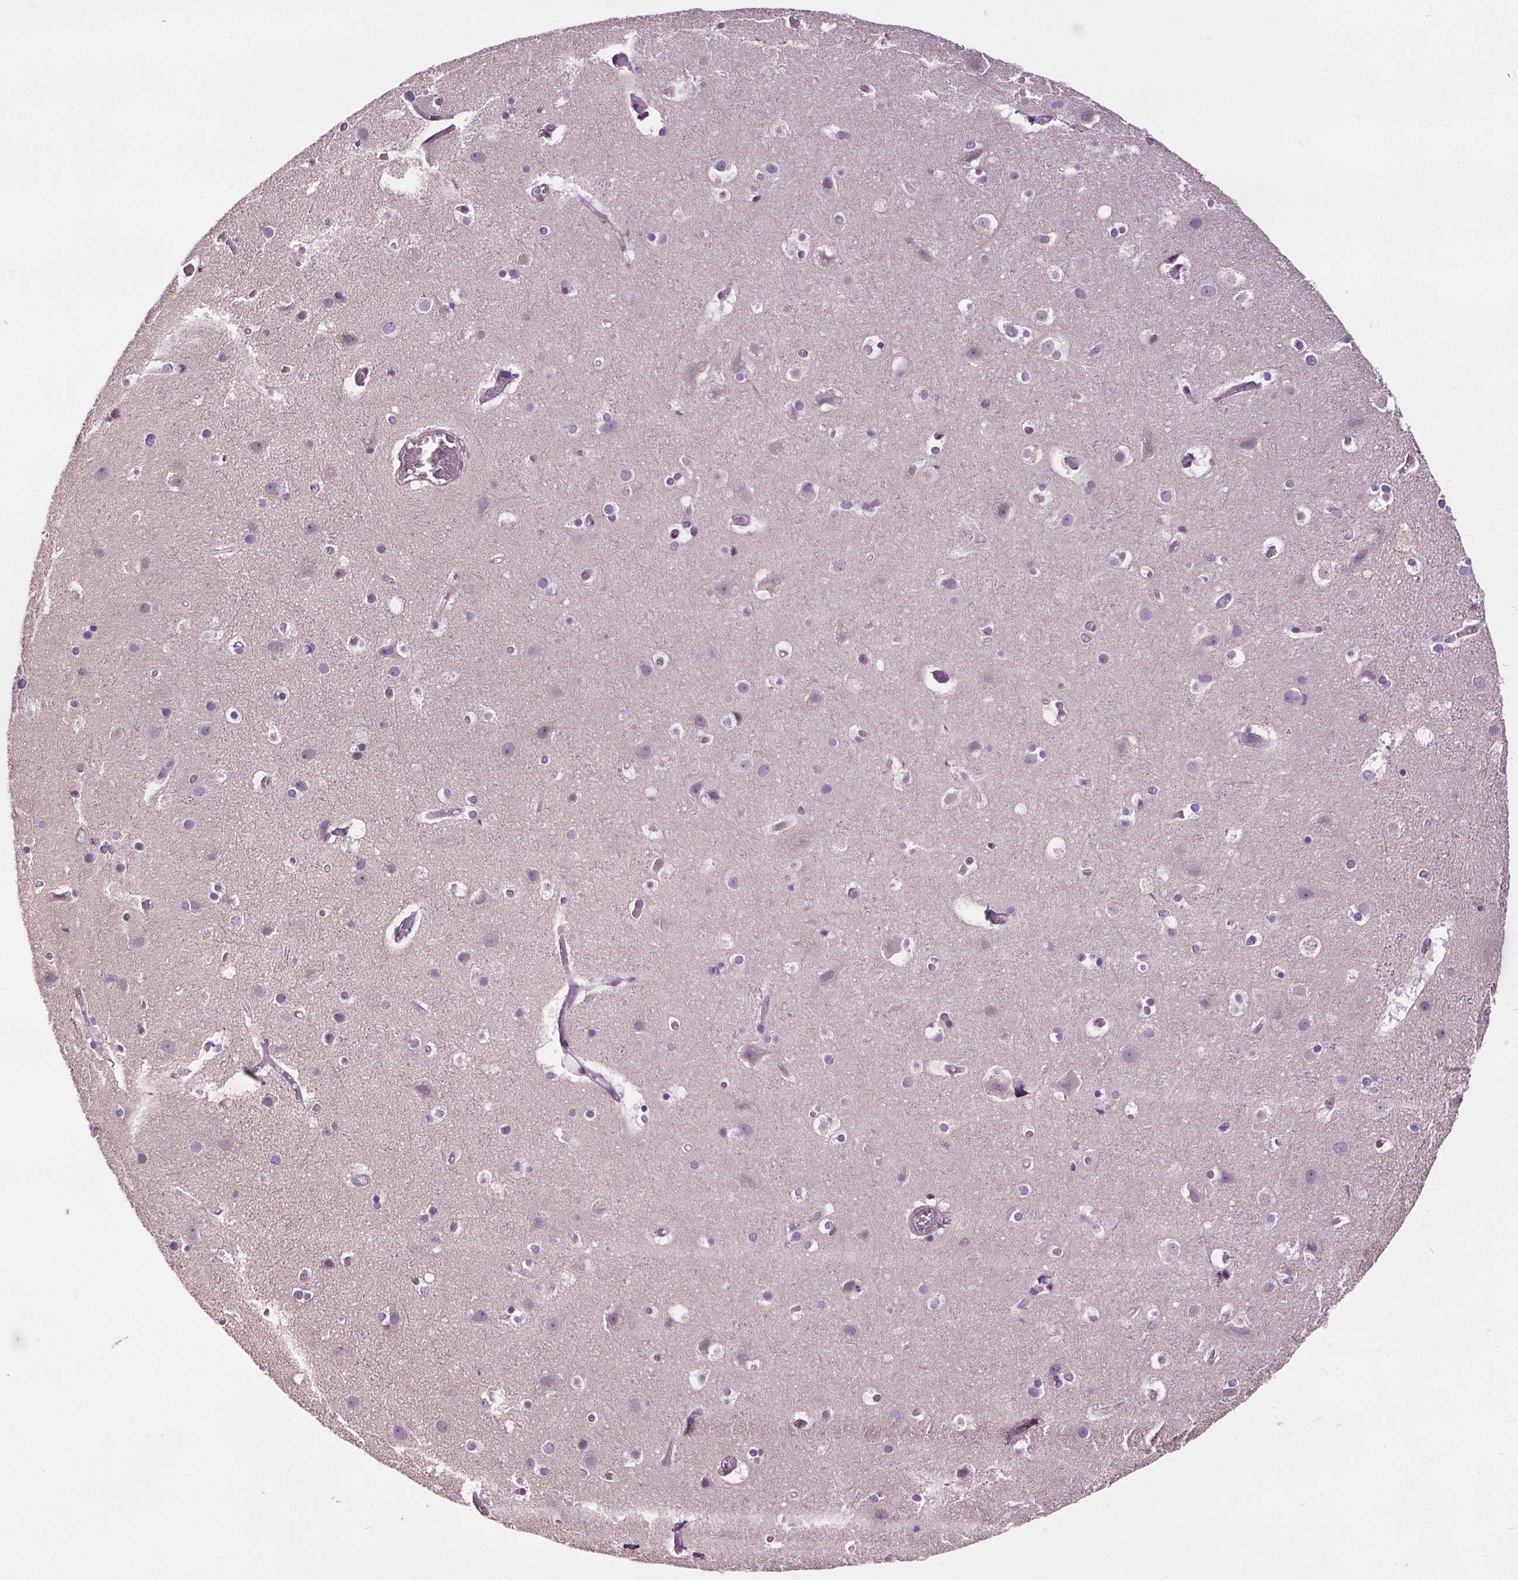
{"staining": {"intensity": "negative", "quantity": "none", "location": "none"}, "tissue": "cerebral cortex", "cell_type": "Endothelial cells", "image_type": "normal", "snomed": [{"axis": "morphology", "description": "Normal tissue, NOS"}, {"axis": "topography", "description": "Cerebral cortex"}], "caption": "An IHC image of unremarkable cerebral cortex is shown. There is no staining in endothelial cells of cerebral cortex. The staining is performed using DAB (3,3'-diaminobenzidine) brown chromogen with nuclei counter-stained in using hematoxylin.", "gene": "RASA1", "patient": {"sex": "female", "age": 52}}